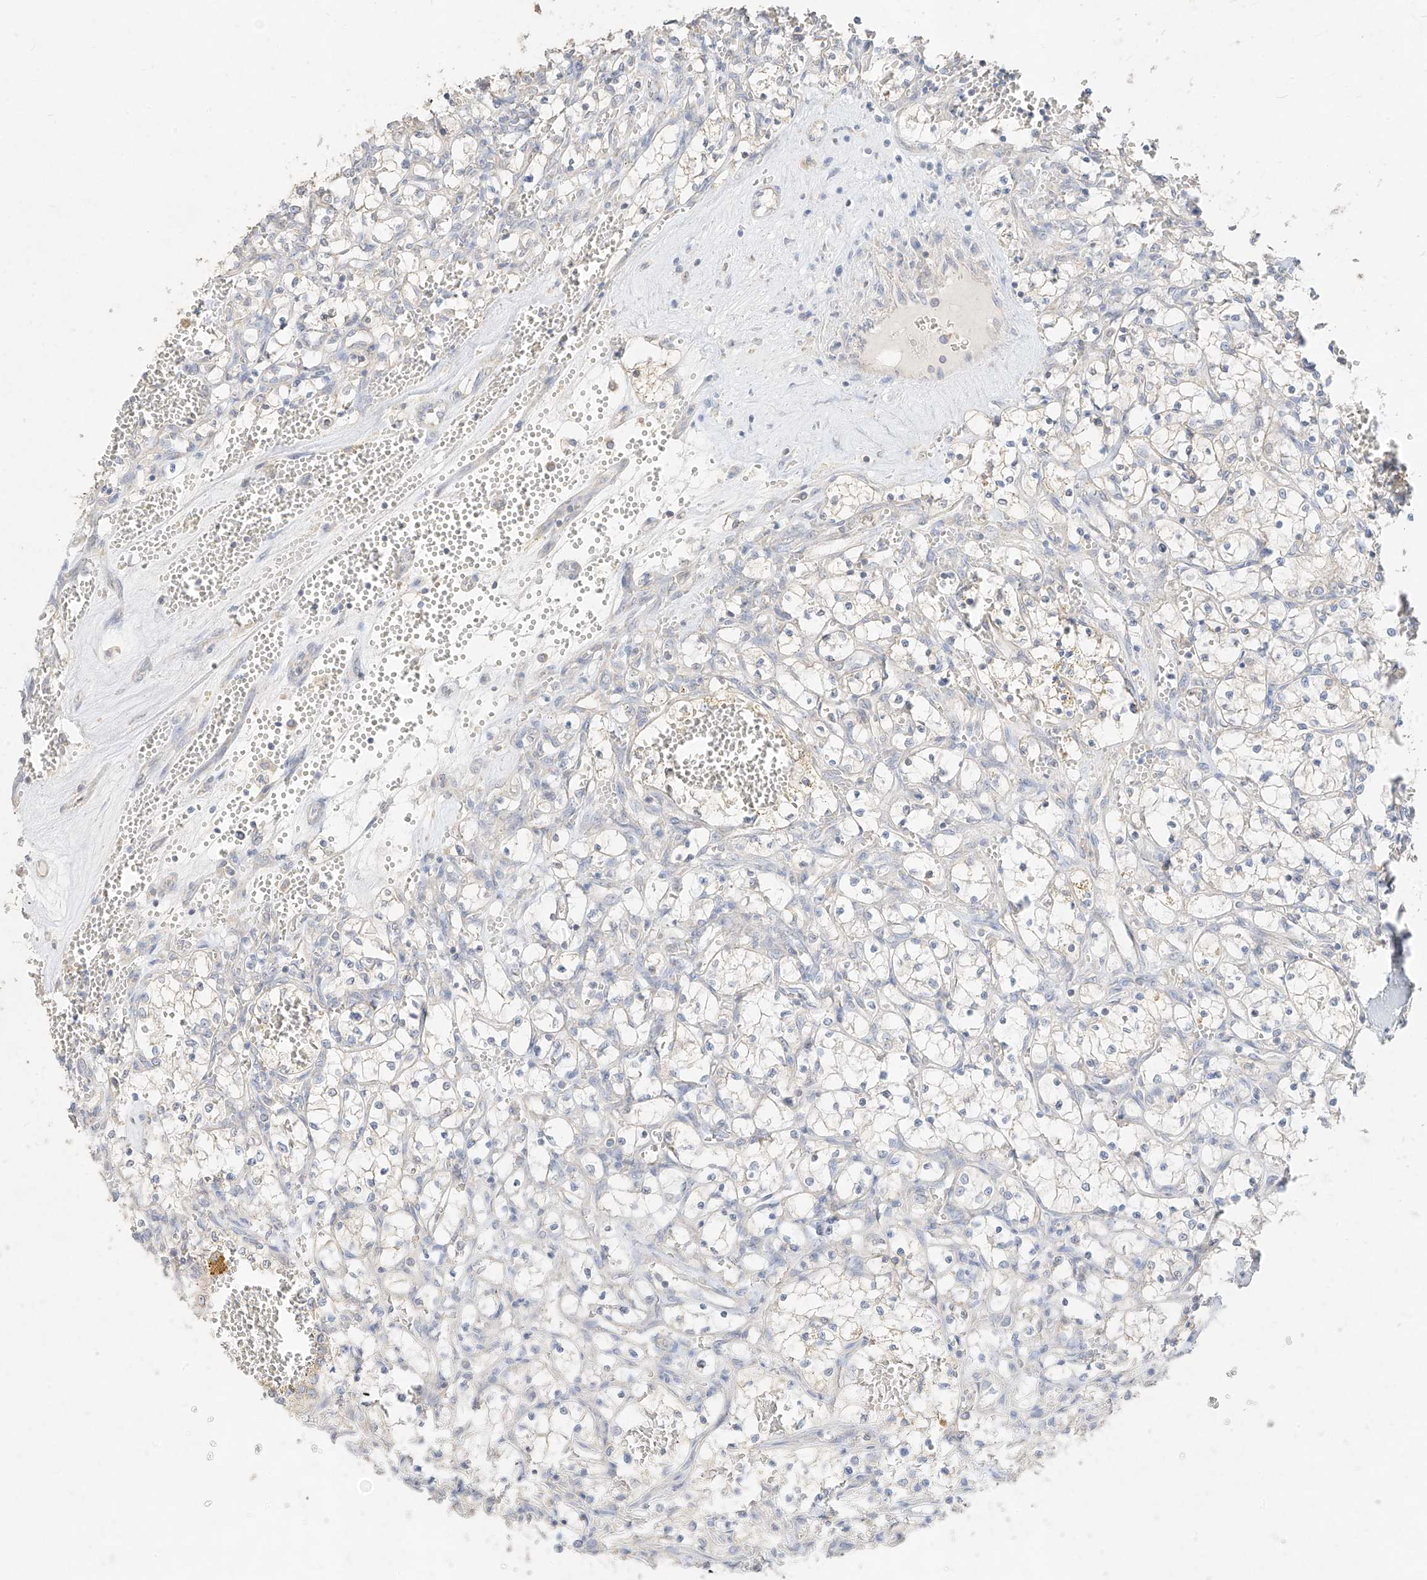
{"staining": {"intensity": "negative", "quantity": "none", "location": "none"}, "tissue": "renal cancer", "cell_type": "Tumor cells", "image_type": "cancer", "snomed": [{"axis": "morphology", "description": "Adenocarcinoma, NOS"}, {"axis": "topography", "description": "Kidney"}], "caption": "IHC histopathology image of human adenocarcinoma (renal) stained for a protein (brown), which shows no staining in tumor cells.", "gene": "ZZEF1", "patient": {"sex": "female", "age": 69}}